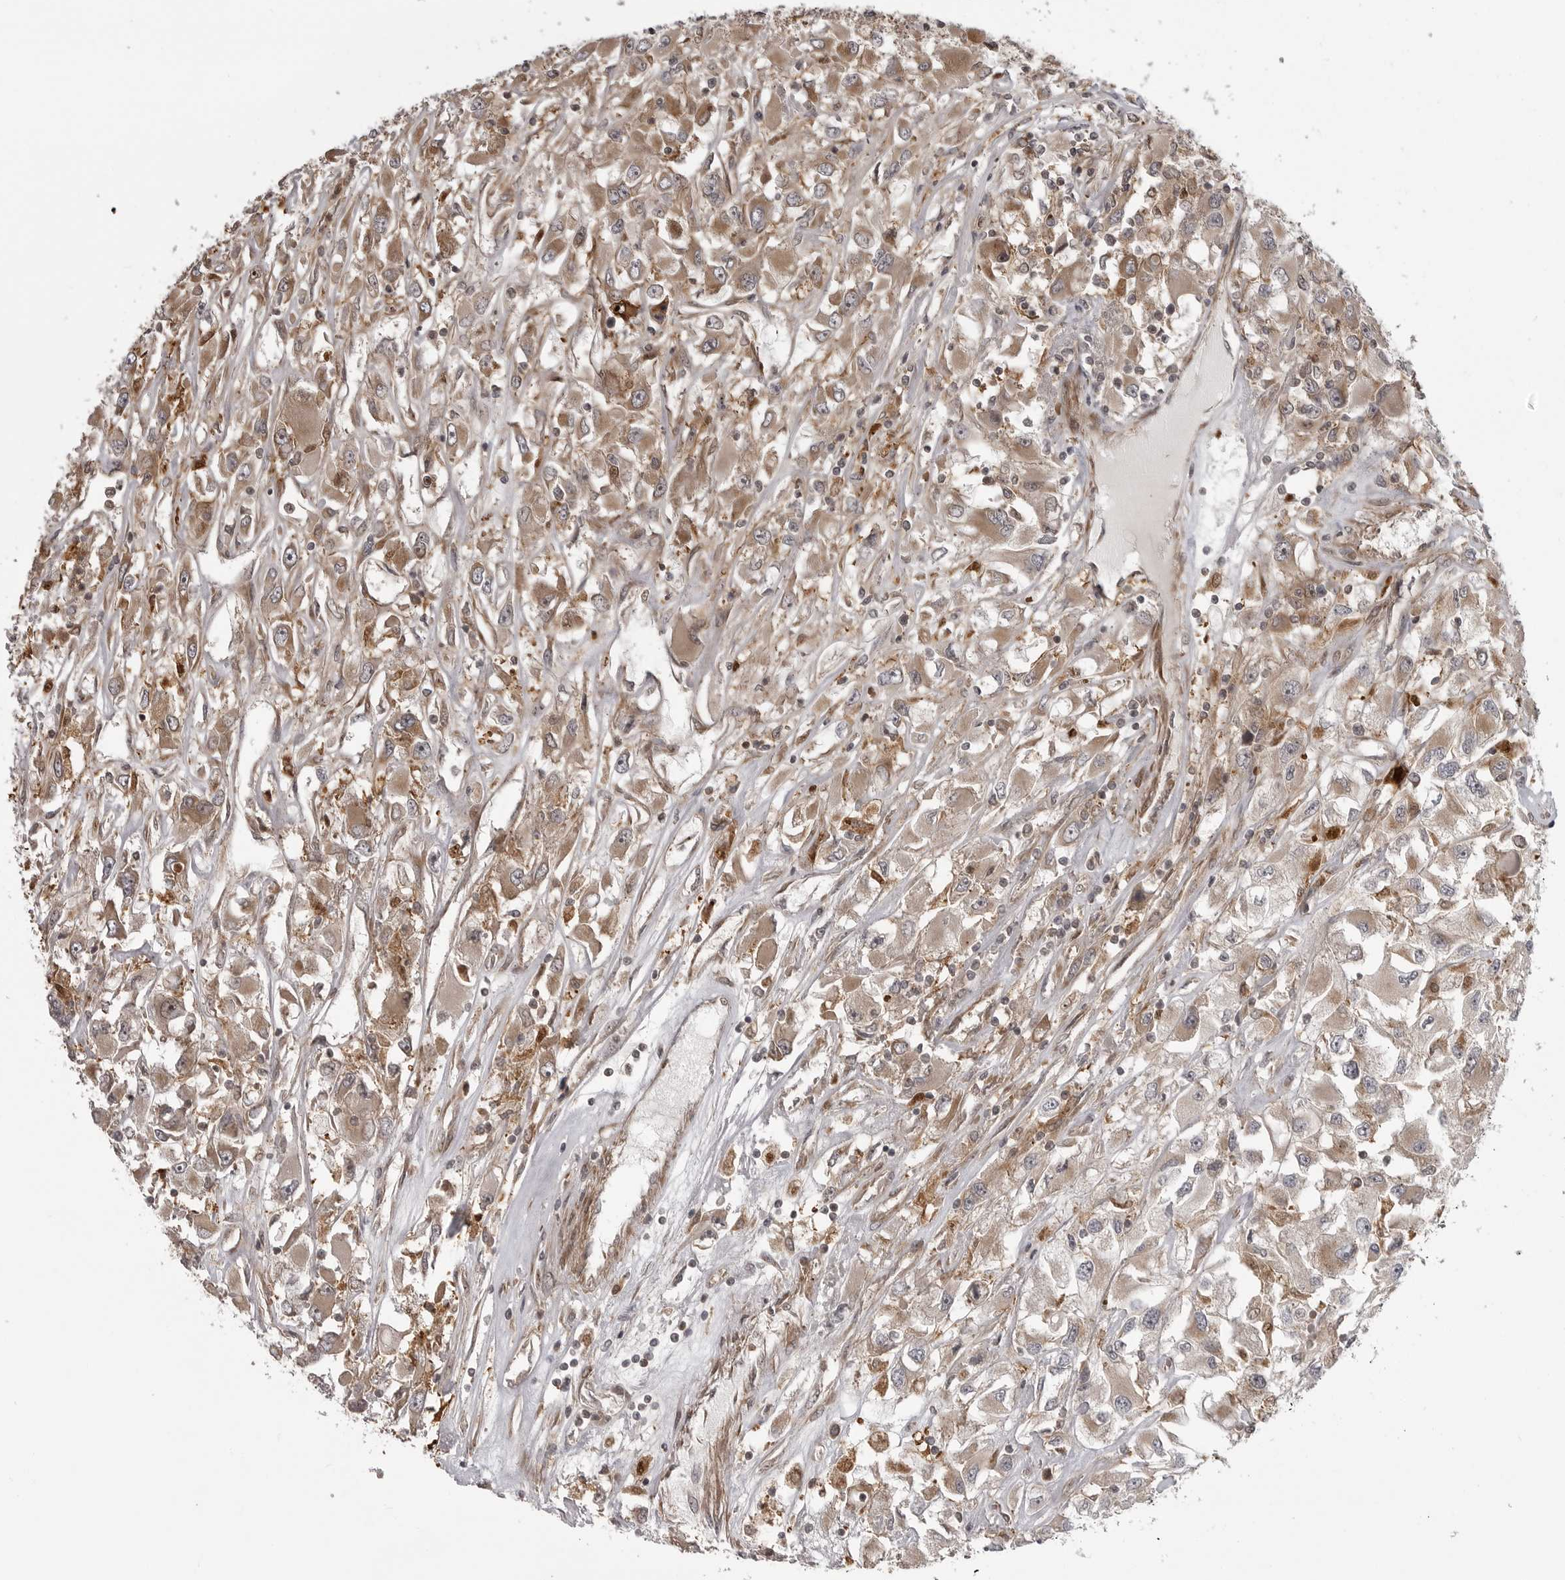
{"staining": {"intensity": "moderate", "quantity": "25%-75%", "location": "cytoplasmic/membranous"}, "tissue": "renal cancer", "cell_type": "Tumor cells", "image_type": "cancer", "snomed": [{"axis": "morphology", "description": "Adenocarcinoma, NOS"}, {"axis": "topography", "description": "Kidney"}], "caption": "About 25%-75% of tumor cells in renal adenocarcinoma exhibit moderate cytoplasmic/membranous protein positivity as visualized by brown immunohistochemical staining.", "gene": "LRRC45", "patient": {"sex": "female", "age": 52}}